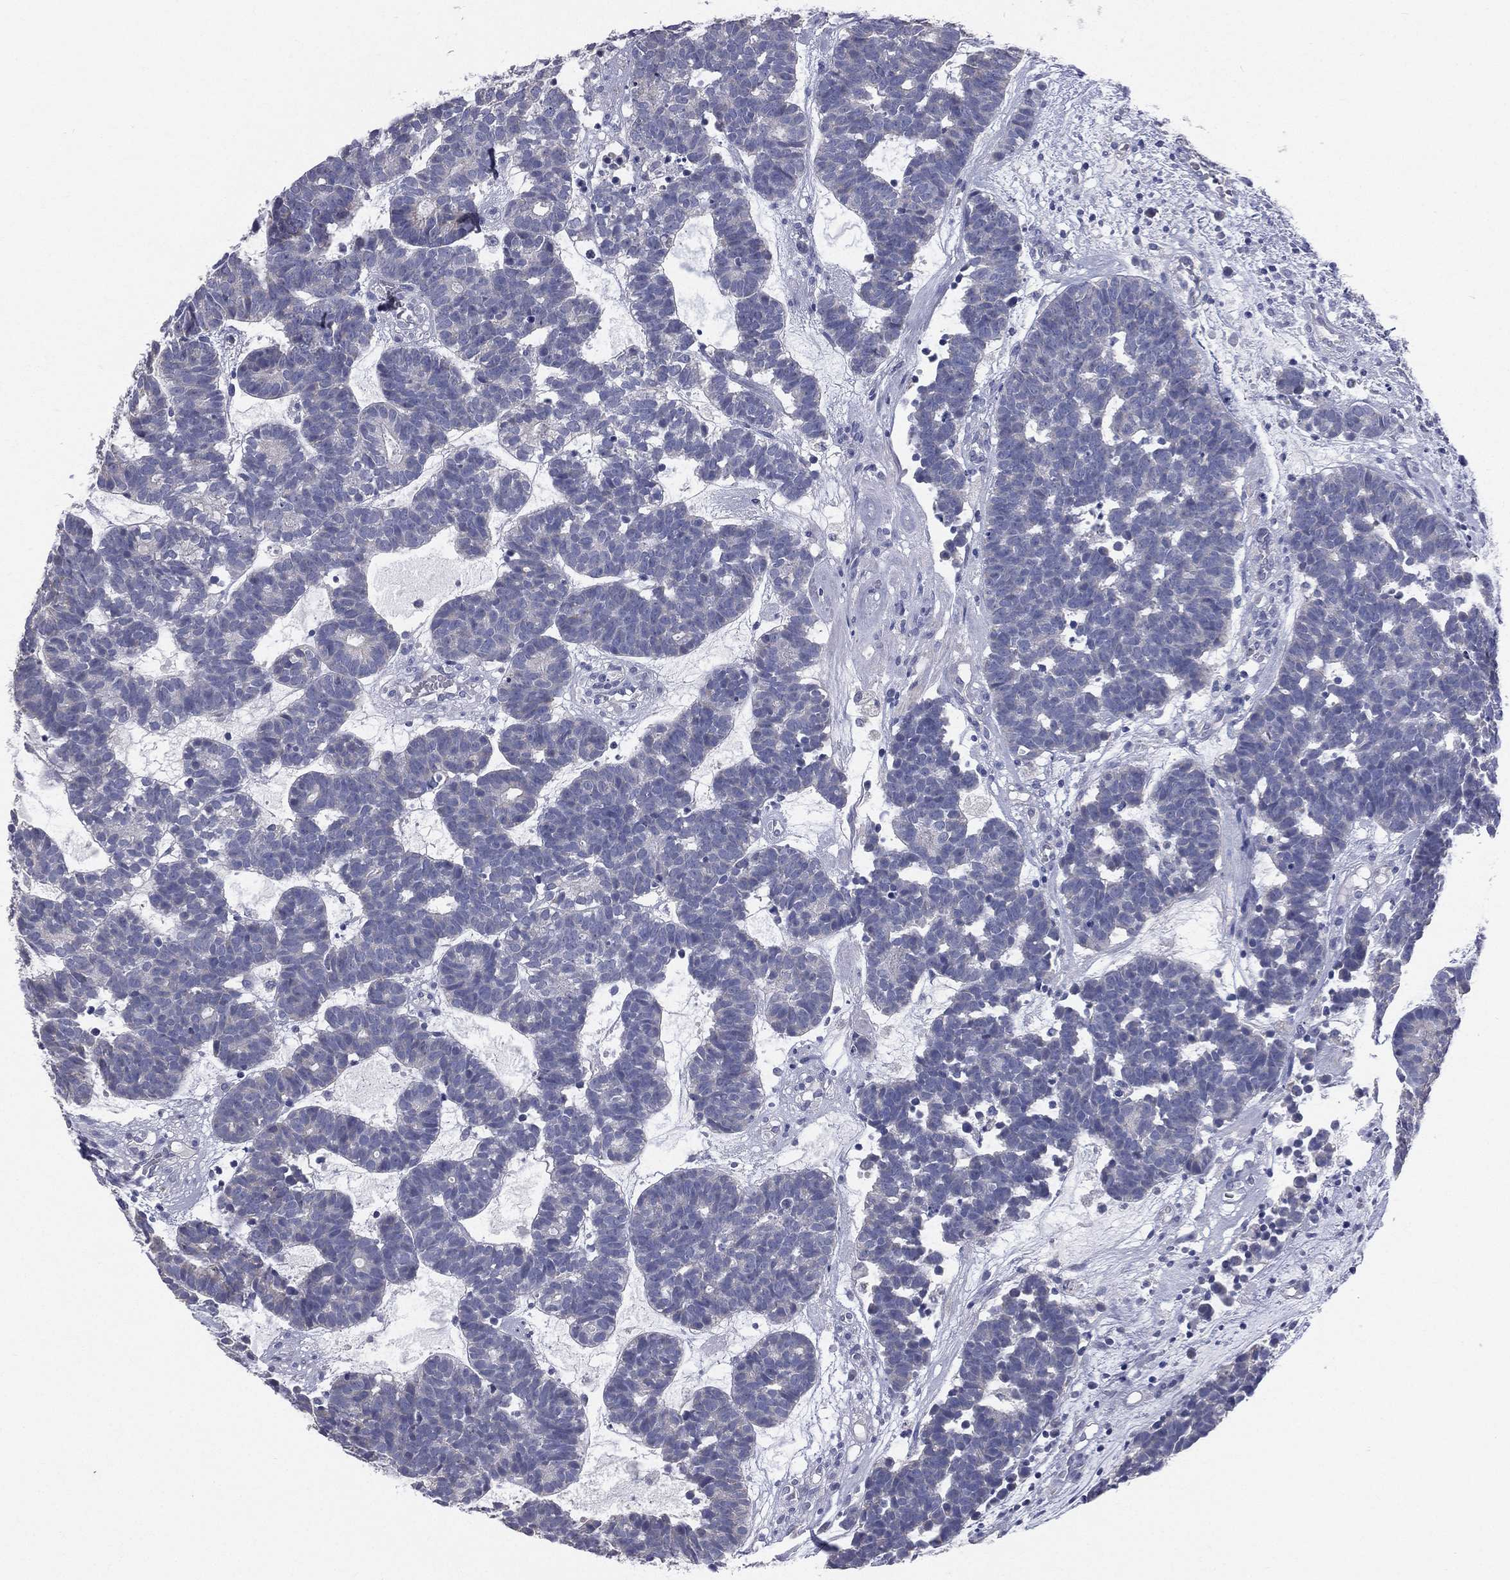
{"staining": {"intensity": "negative", "quantity": "none", "location": "none"}, "tissue": "head and neck cancer", "cell_type": "Tumor cells", "image_type": "cancer", "snomed": [{"axis": "morphology", "description": "Adenocarcinoma, NOS"}, {"axis": "topography", "description": "Head-Neck"}], "caption": "This is an immunohistochemistry (IHC) histopathology image of head and neck cancer. There is no expression in tumor cells.", "gene": "STK31", "patient": {"sex": "female", "age": 81}}